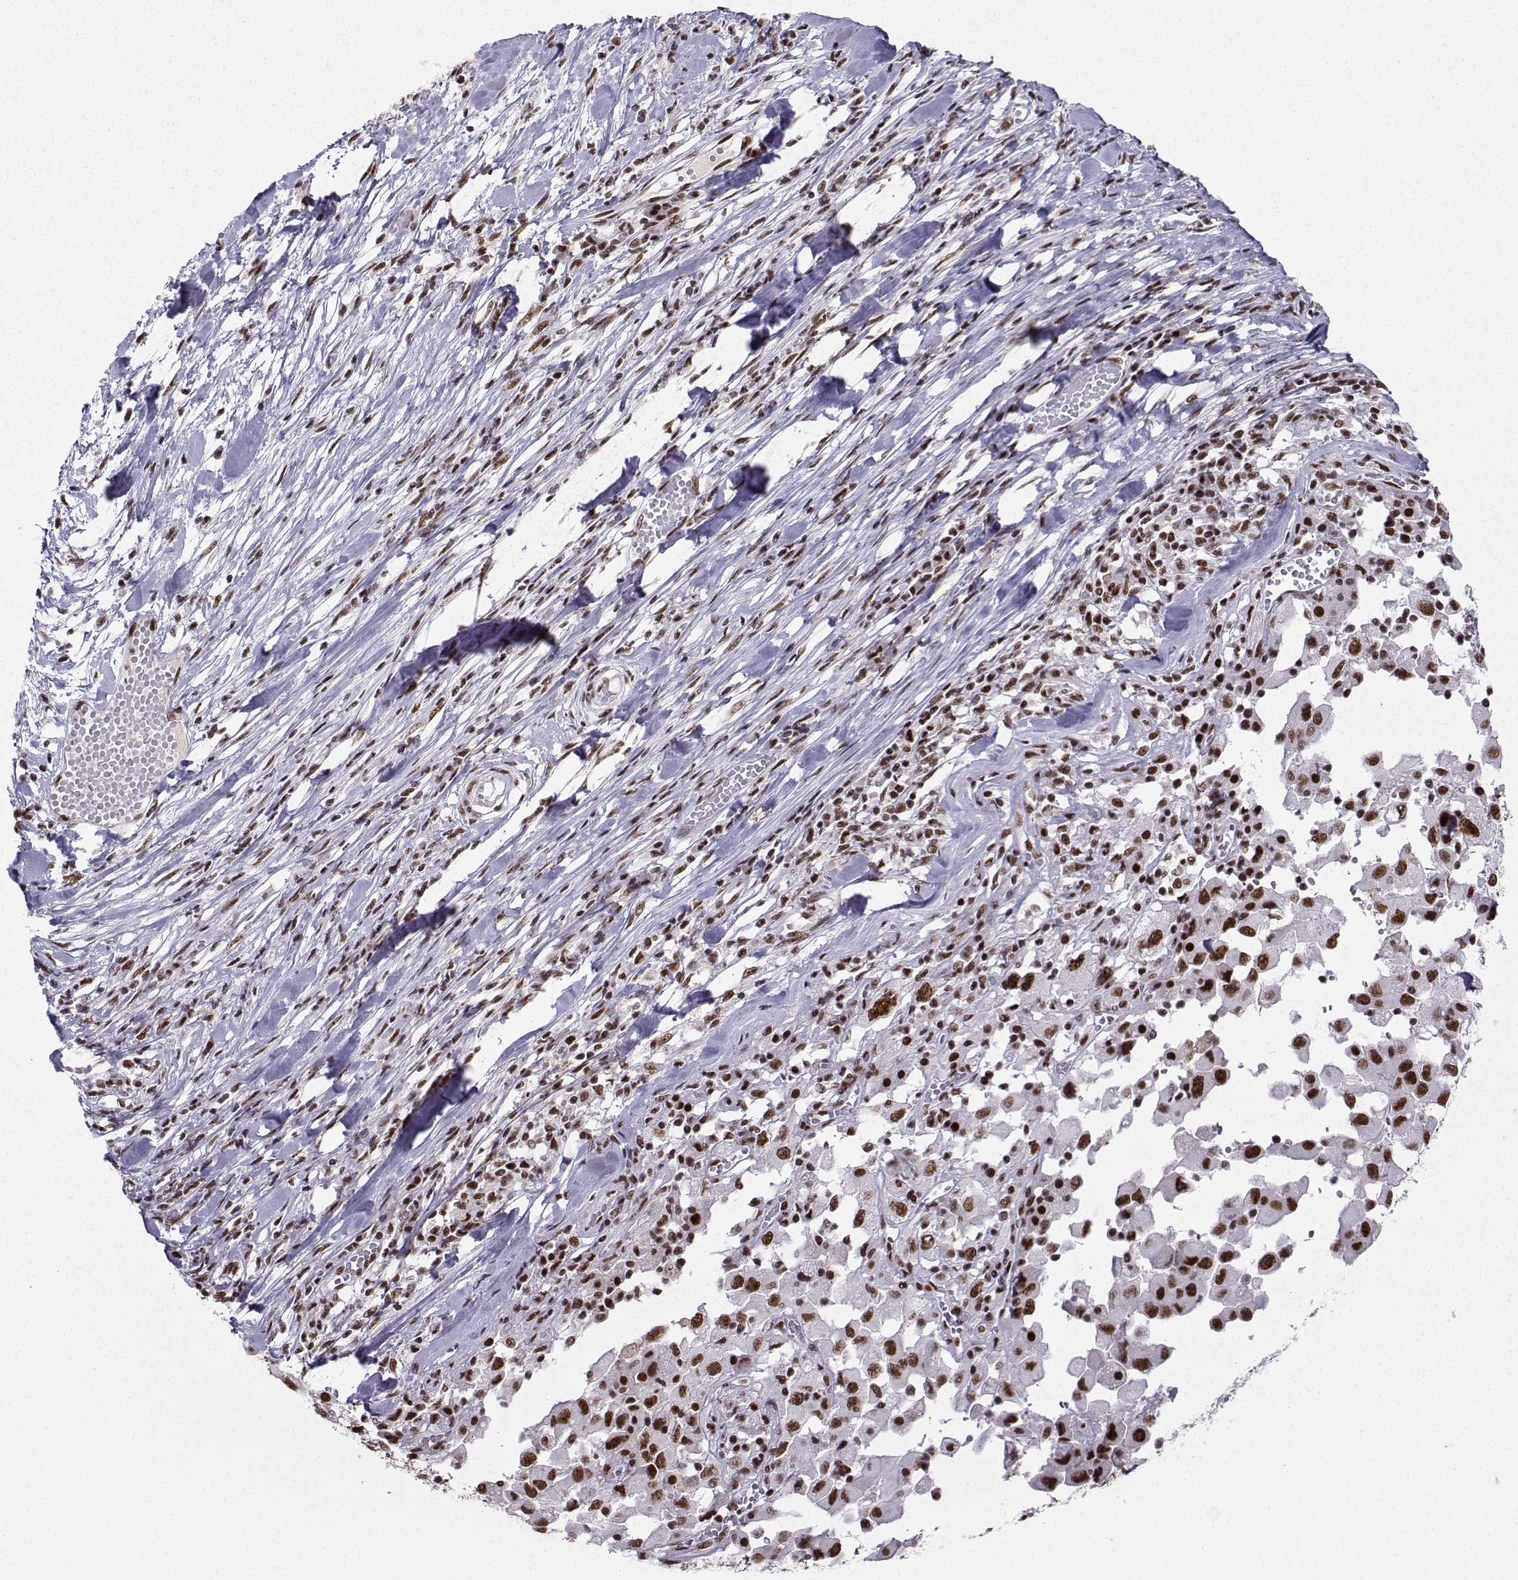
{"staining": {"intensity": "strong", "quantity": "25%-75%", "location": "nuclear"}, "tissue": "melanoma", "cell_type": "Tumor cells", "image_type": "cancer", "snomed": [{"axis": "morphology", "description": "Malignant melanoma, Metastatic site"}, {"axis": "topography", "description": "Lymph node"}], "caption": "Melanoma tissue displays strong nuclear expression in approximately 25%-75% of tumor cells", "gene": "SNRPB2", "patient": {"sex": "male", "age": 50}}